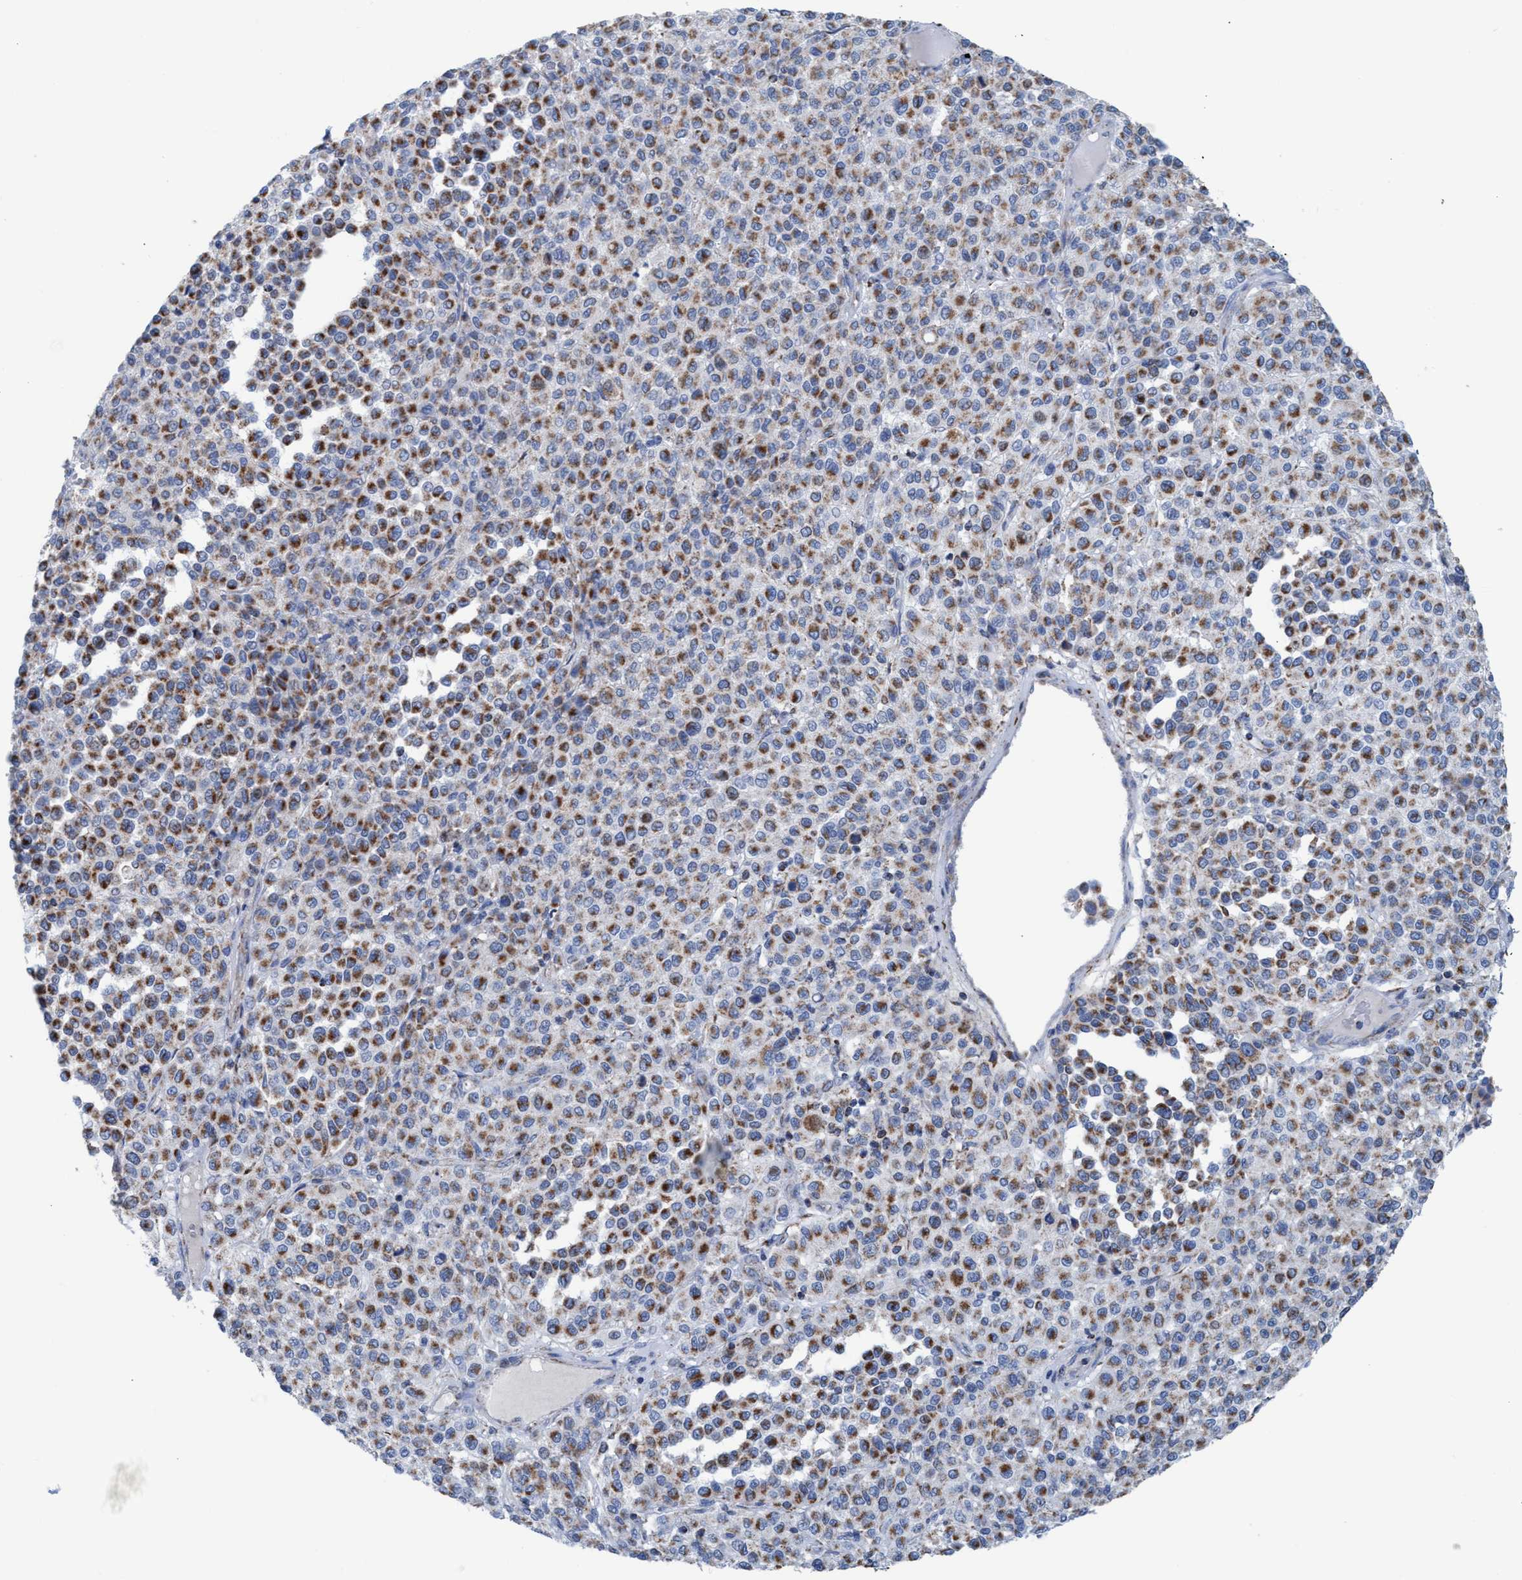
{"staining": {"intensity": "moderate", "quantity": ">75%", "location": "cytoplasmic/membranous"}, "tissue": "melanoma", "cell_type": "Tumor cells", "image_type": "cancer", "snomed": [{"axis": "morphology", "description": "Malignant melanoma, Metastatic site"}, {"axis": "topography", "description": "Pancreas"}], "caption": "Immunohistochemistry (IHC) histopathology image of malignant melanoma (metastatic site) stained for a protein (brown), which exhibits medium levels of moderate cytoplasmic/membranous expression in approximately >75% of tumor cells.", "gene": "GGA3", "patient": {"sex": "female", "age": 30}}